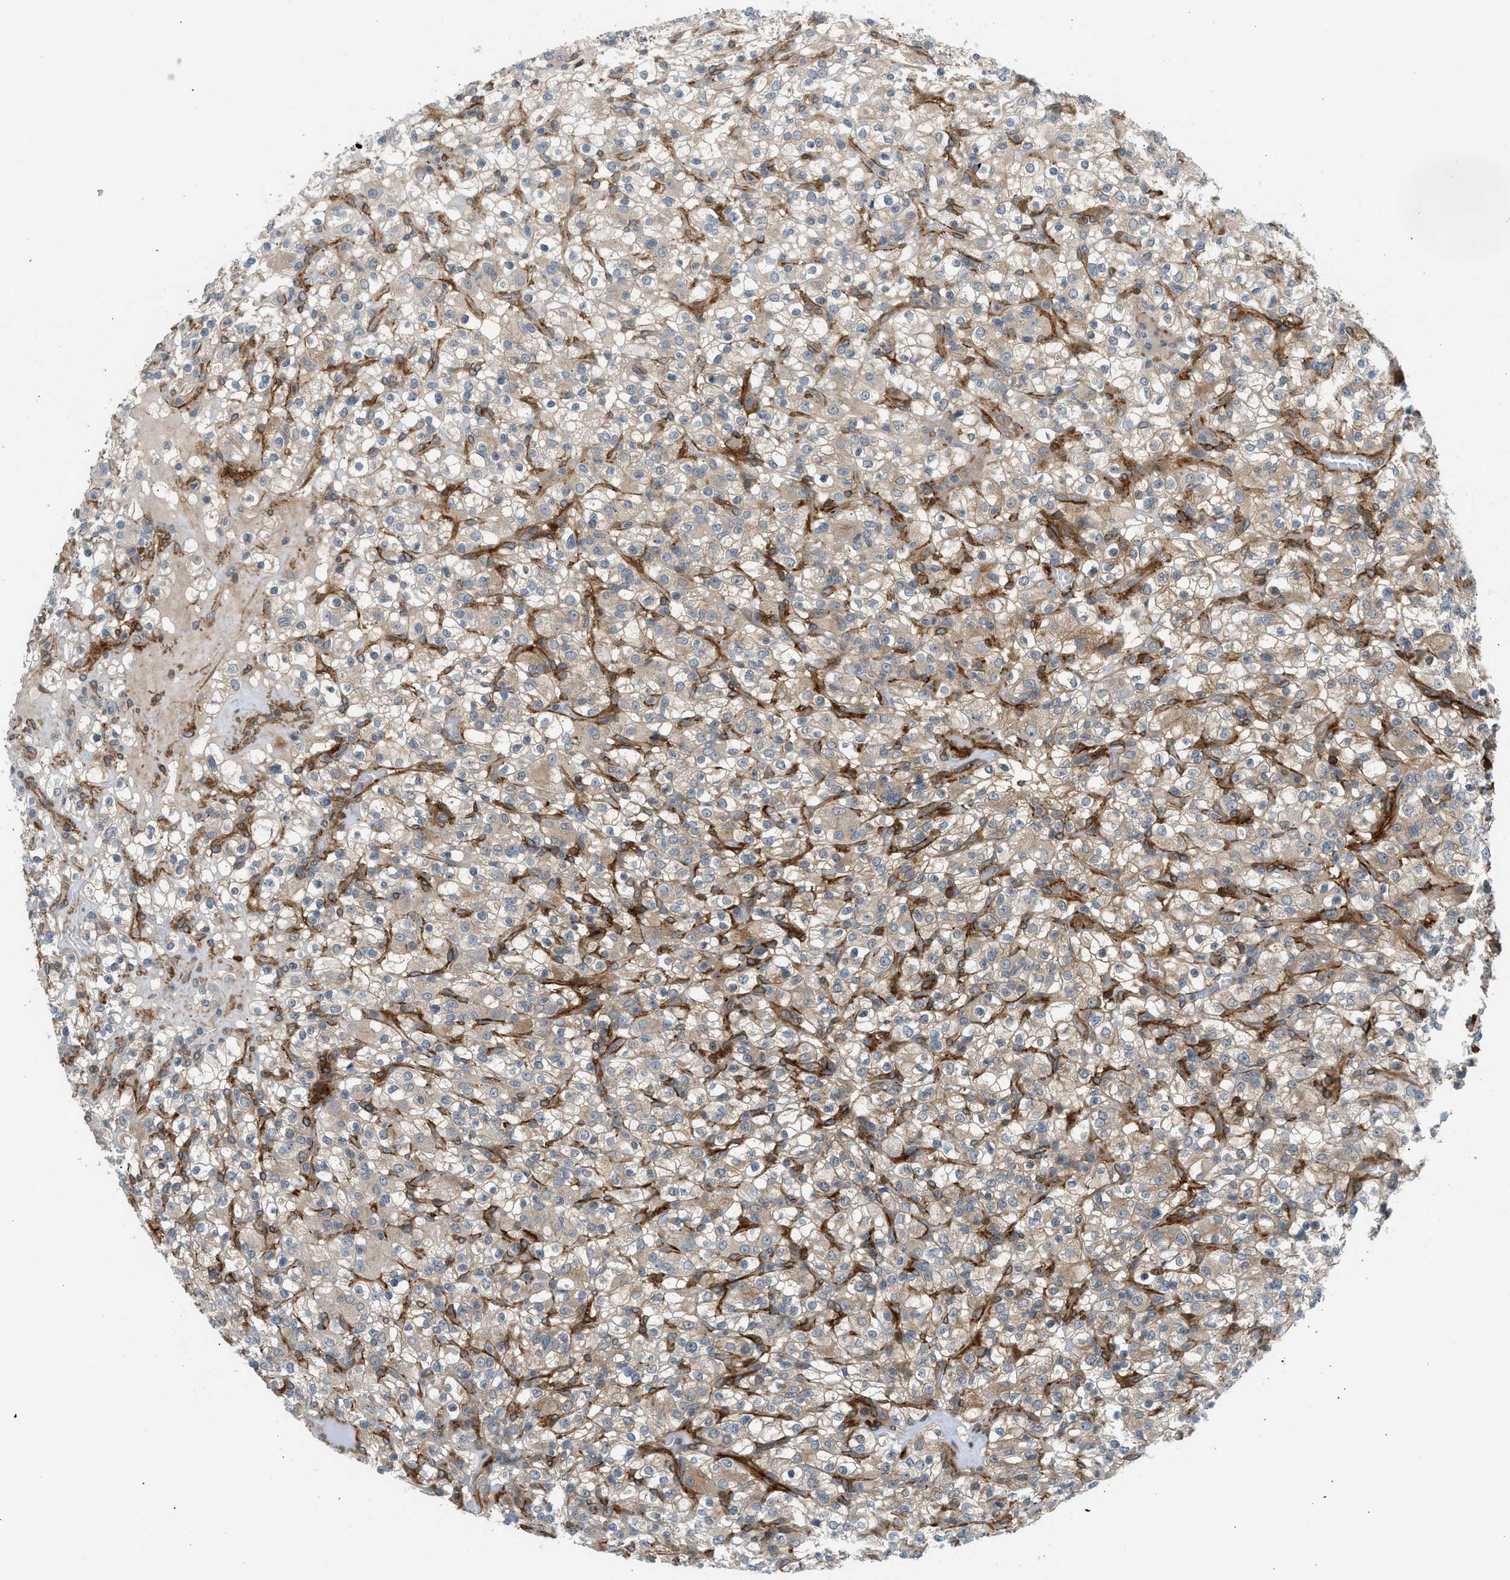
{"staining": {"intensity": "weak", "quantity": ">75%", "location": "cytoplasmic/membranous"}, "tissue": "renal cancer", "cell_type": "Tumor cells", "image_type": "cancer", "snomed": [{"axis": "morphology", "description": "Normal tissue, NOS"}, {"axis": "morphology", "description": "Adenocarcinoma, NOS"}, {"axis": "topography", "description": "Kidney"}], "caption": "This is an image of IHC staining of adenocarcinoma (renal), which shows weak positivity in the cytoplasmic/membranous of tumor cells.", "gene": "EDNRA", "patient": {"sex": "female", "age": 72}}